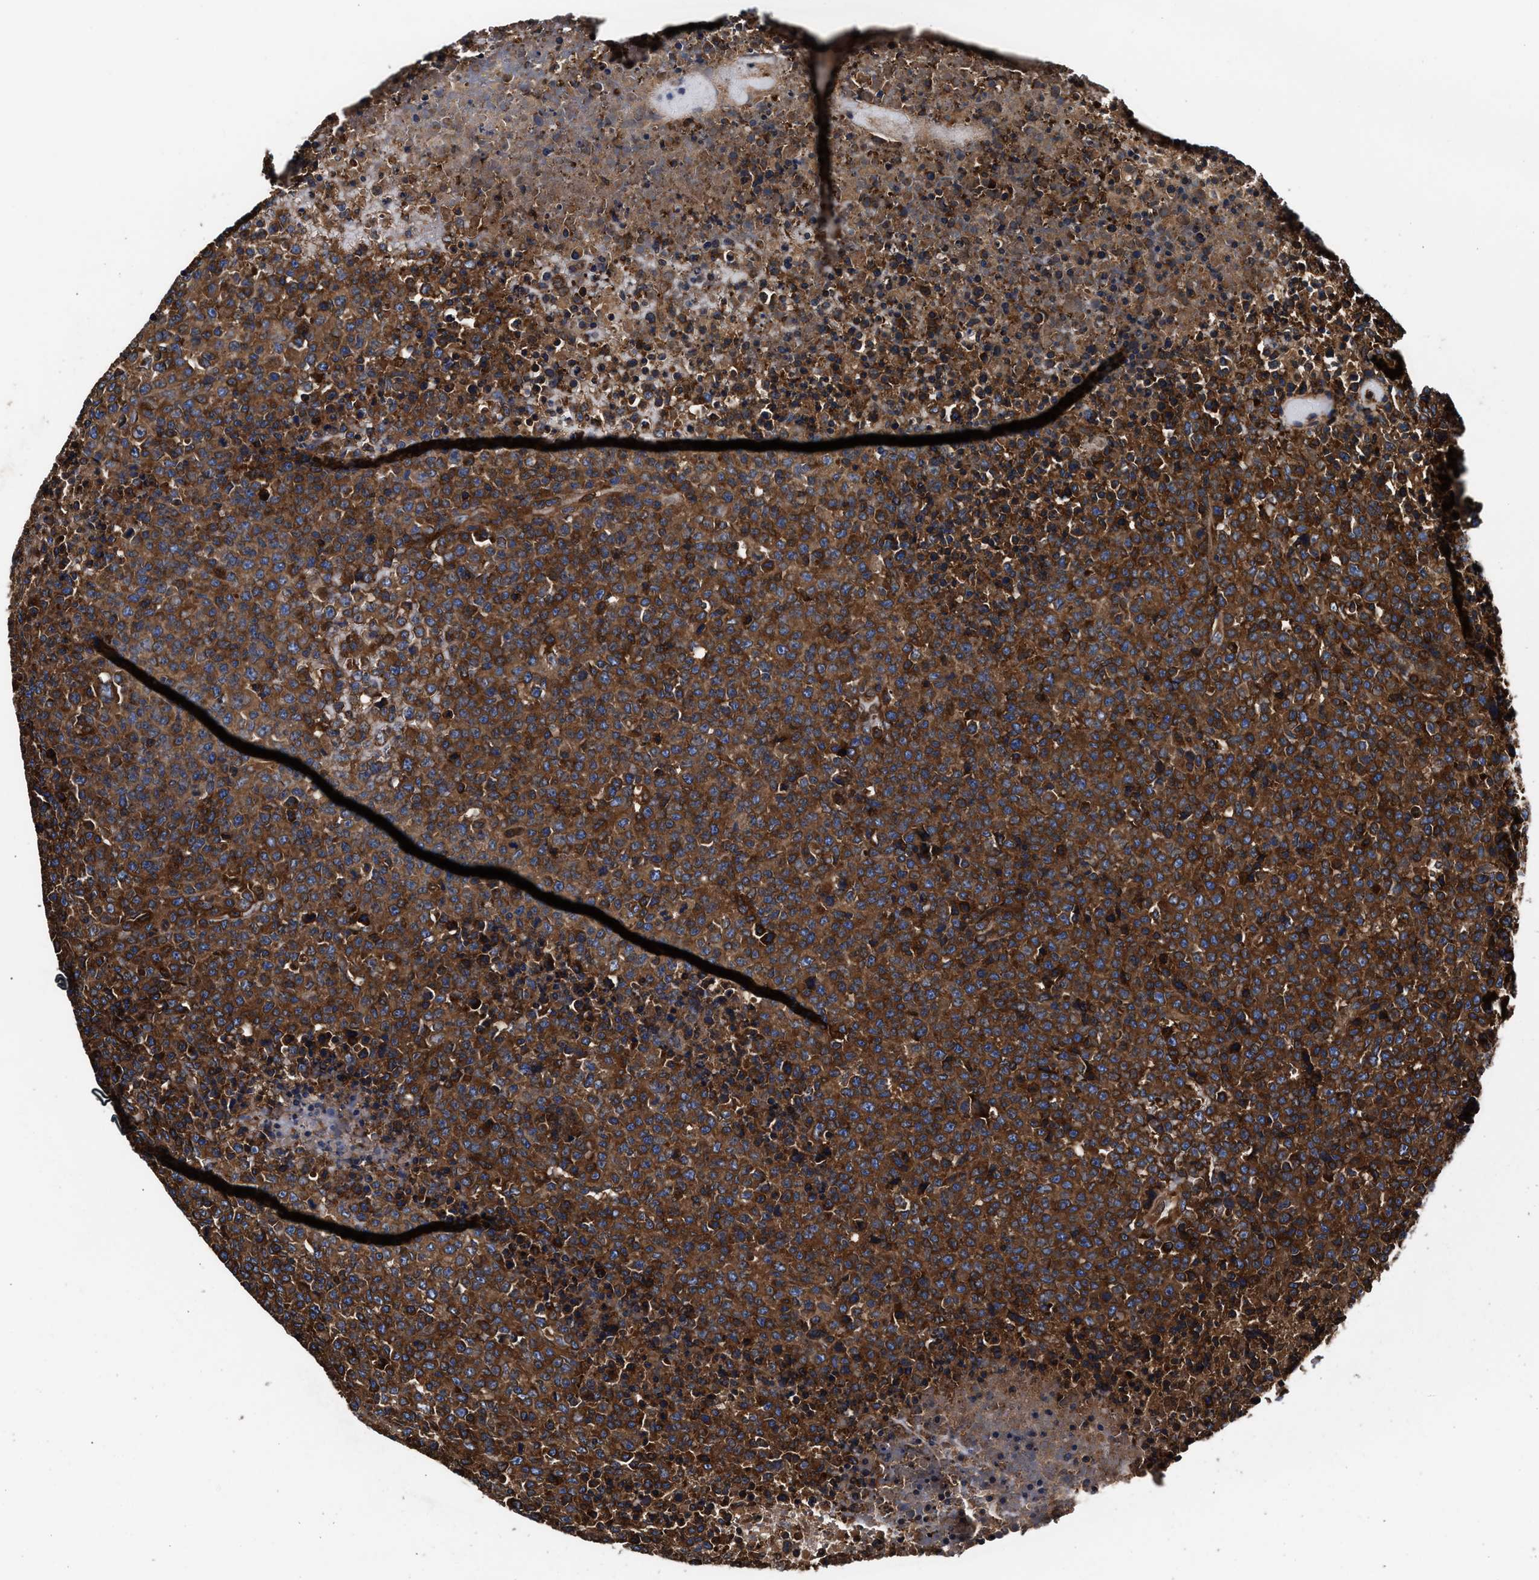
{"staining": {"intensity": "strong", "quantity": ">75%", "location": "cytoplasmic/membranous"}, "tissue": "lymphoma", "cell_type": "Tumor cells", "image_type": "cancer", "snomed": [{"axis": "morphology", "description": "Malignant lymphoma, non-Hodgkin's type, High grade"}, {"axis": "topography", "description": "Lymph node"}], "caption": "Strong cytoplasmic/membranous expression for a protein is appreciated in approximately >75% of tumor cells of lymphoma using IHC.", "gene": "KYAT1", "patient": {"sex": "male", "age": 13}}